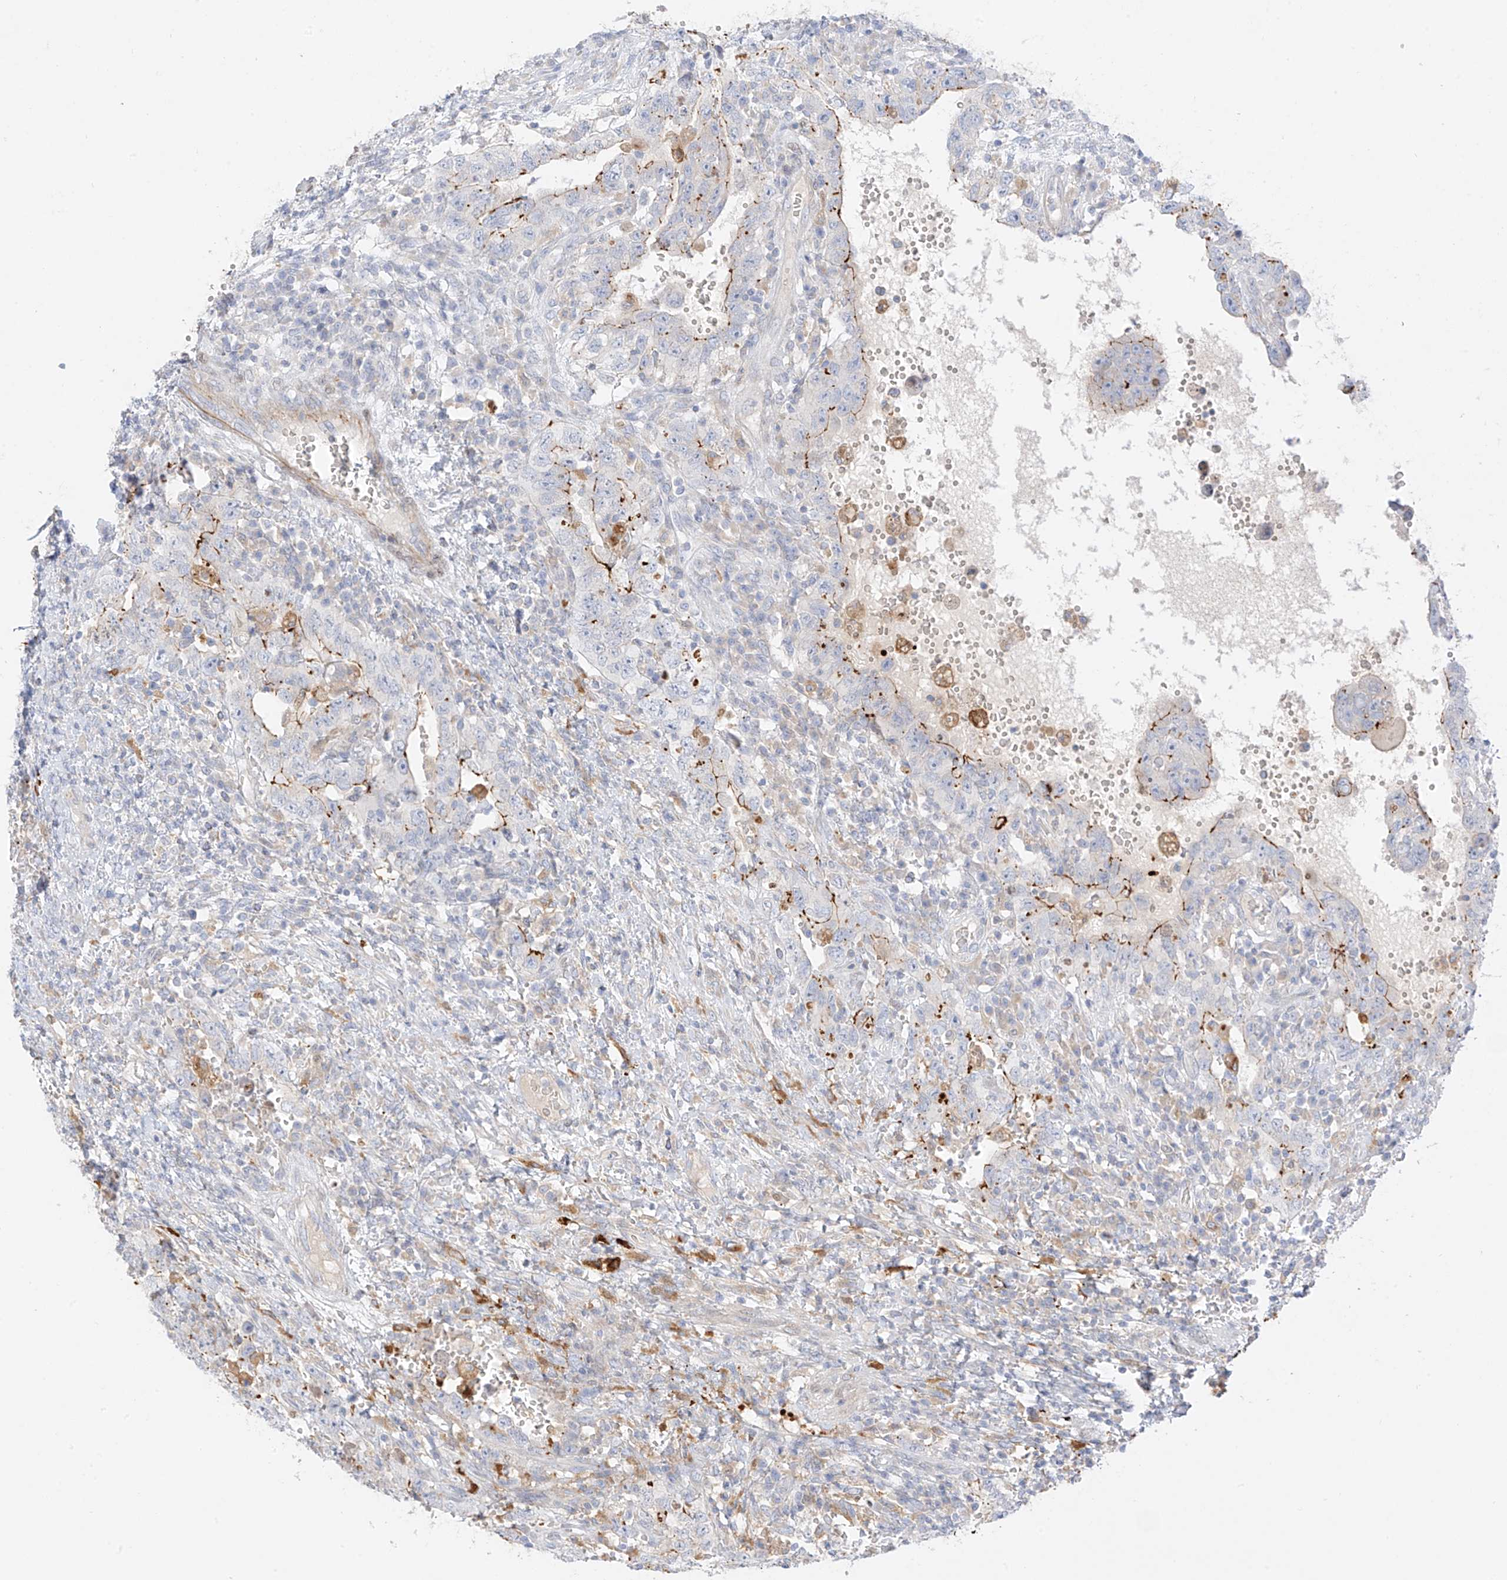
{"staining": {"intensity": "moderate", "quantity": "25%-75%", "location": "cytoplasmic/membranous"}, "tissue": "testis cancer", "cell_type": "Tumor cells", "image_type": "cancer", "snomed": [{"axis": "morphology", "description": "Carcinoma, Embryonal, NOS"}, {"axis": "topography", "description": "Testis"}], "caption": "Human embryonal carcinoma (testis) stained for a protein (brown) demonstrates moderate cytoplasmic/membranous positive expression in about 25%-75% of tumor cells.", "gene": "PCYOX1", "patient": {"sex": "male", "age": 26}}